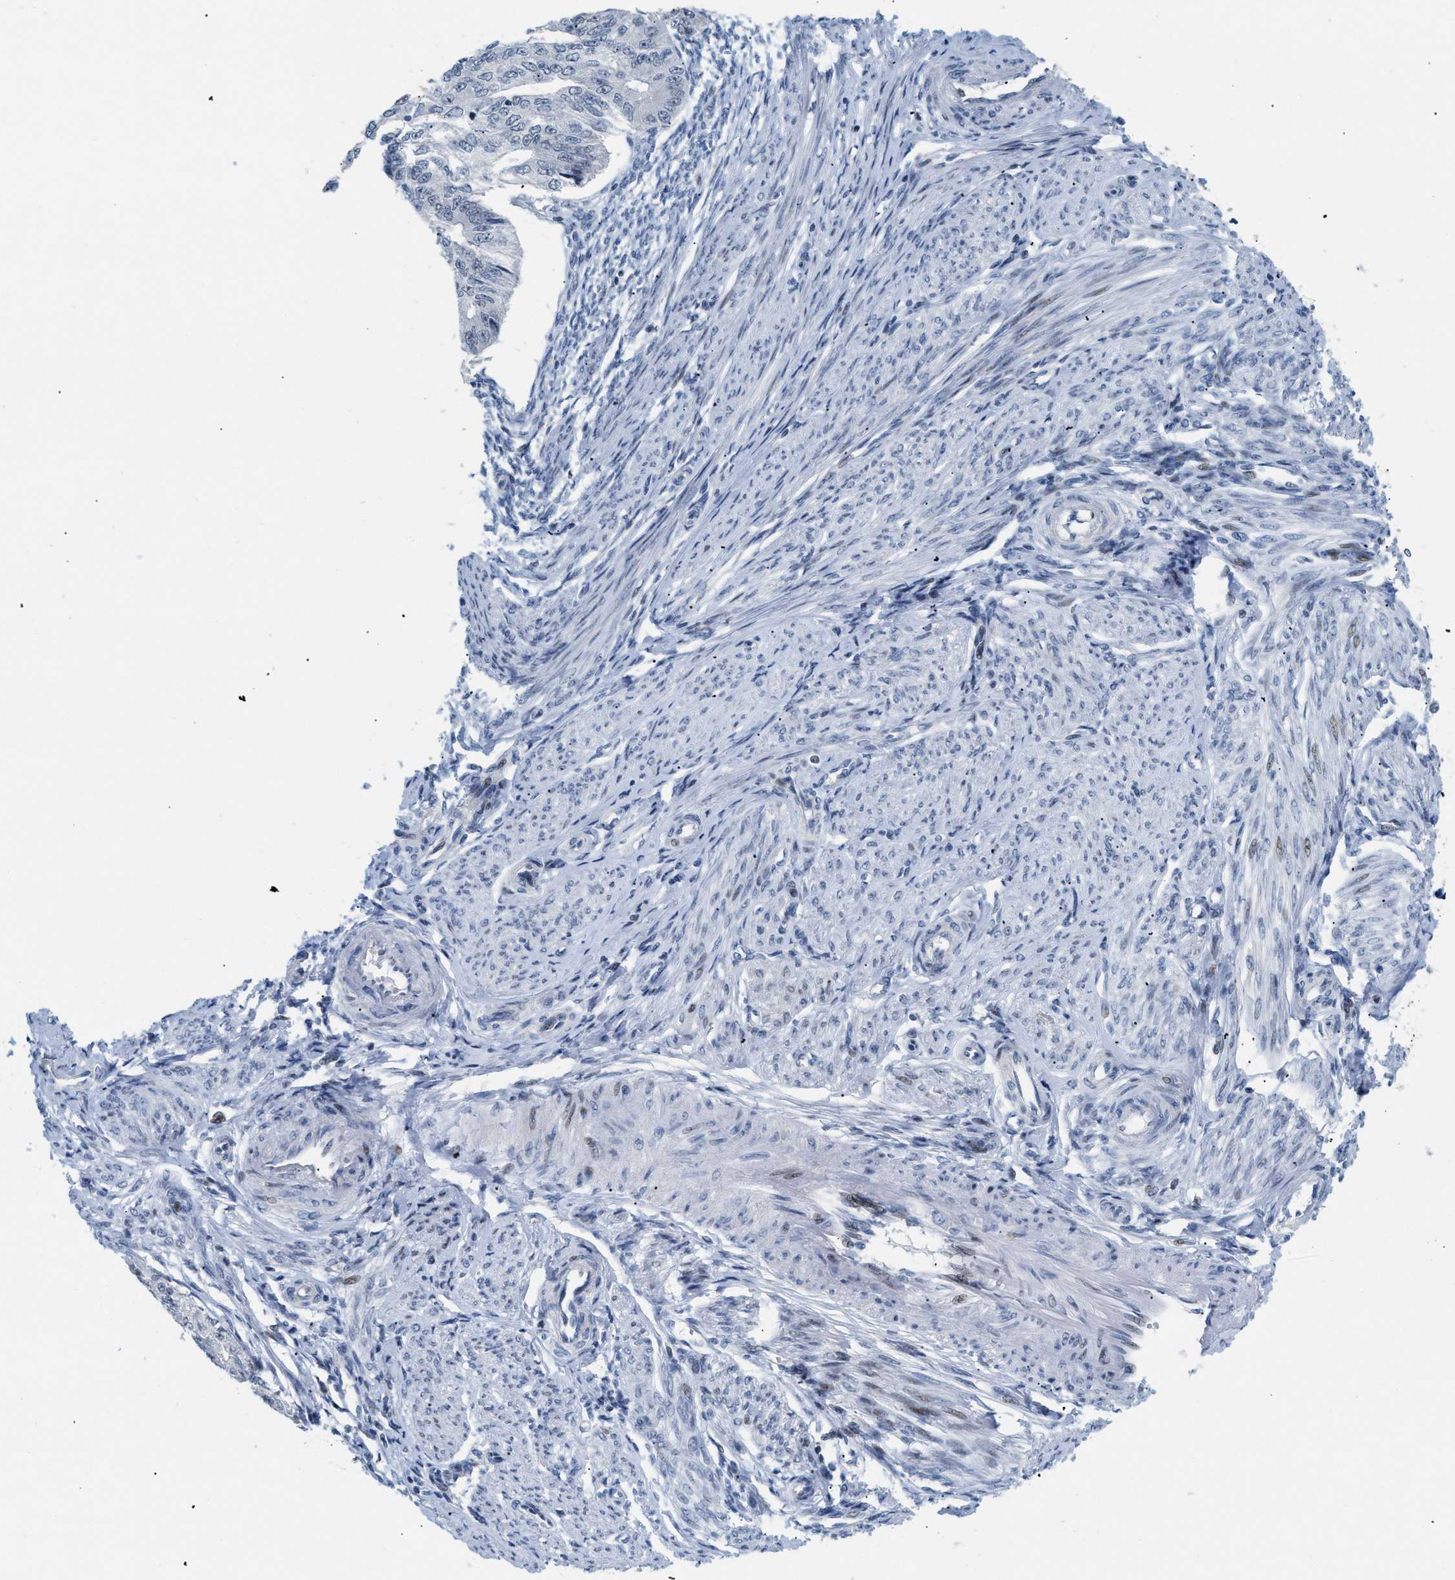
{"staining": {"intensity": "negative", "quantity": "none", "location": "none"}, "tissue": "endometrial cancer", "cell_type": "Tumor cells", "image_type": "cancer", "snomed": [{"axis": "morphology", "description": "Adenocarcinoma, NOS"}, {"axis": "topography", "description": "Endometrium"}], "caption": "IHC micrograph of neoplastic tissue: endometrial cancer stained with DAB displays no significant protein staining in tumor cells.", "gene": "MED1", "patient": {"sex": "female", "age": 32}}